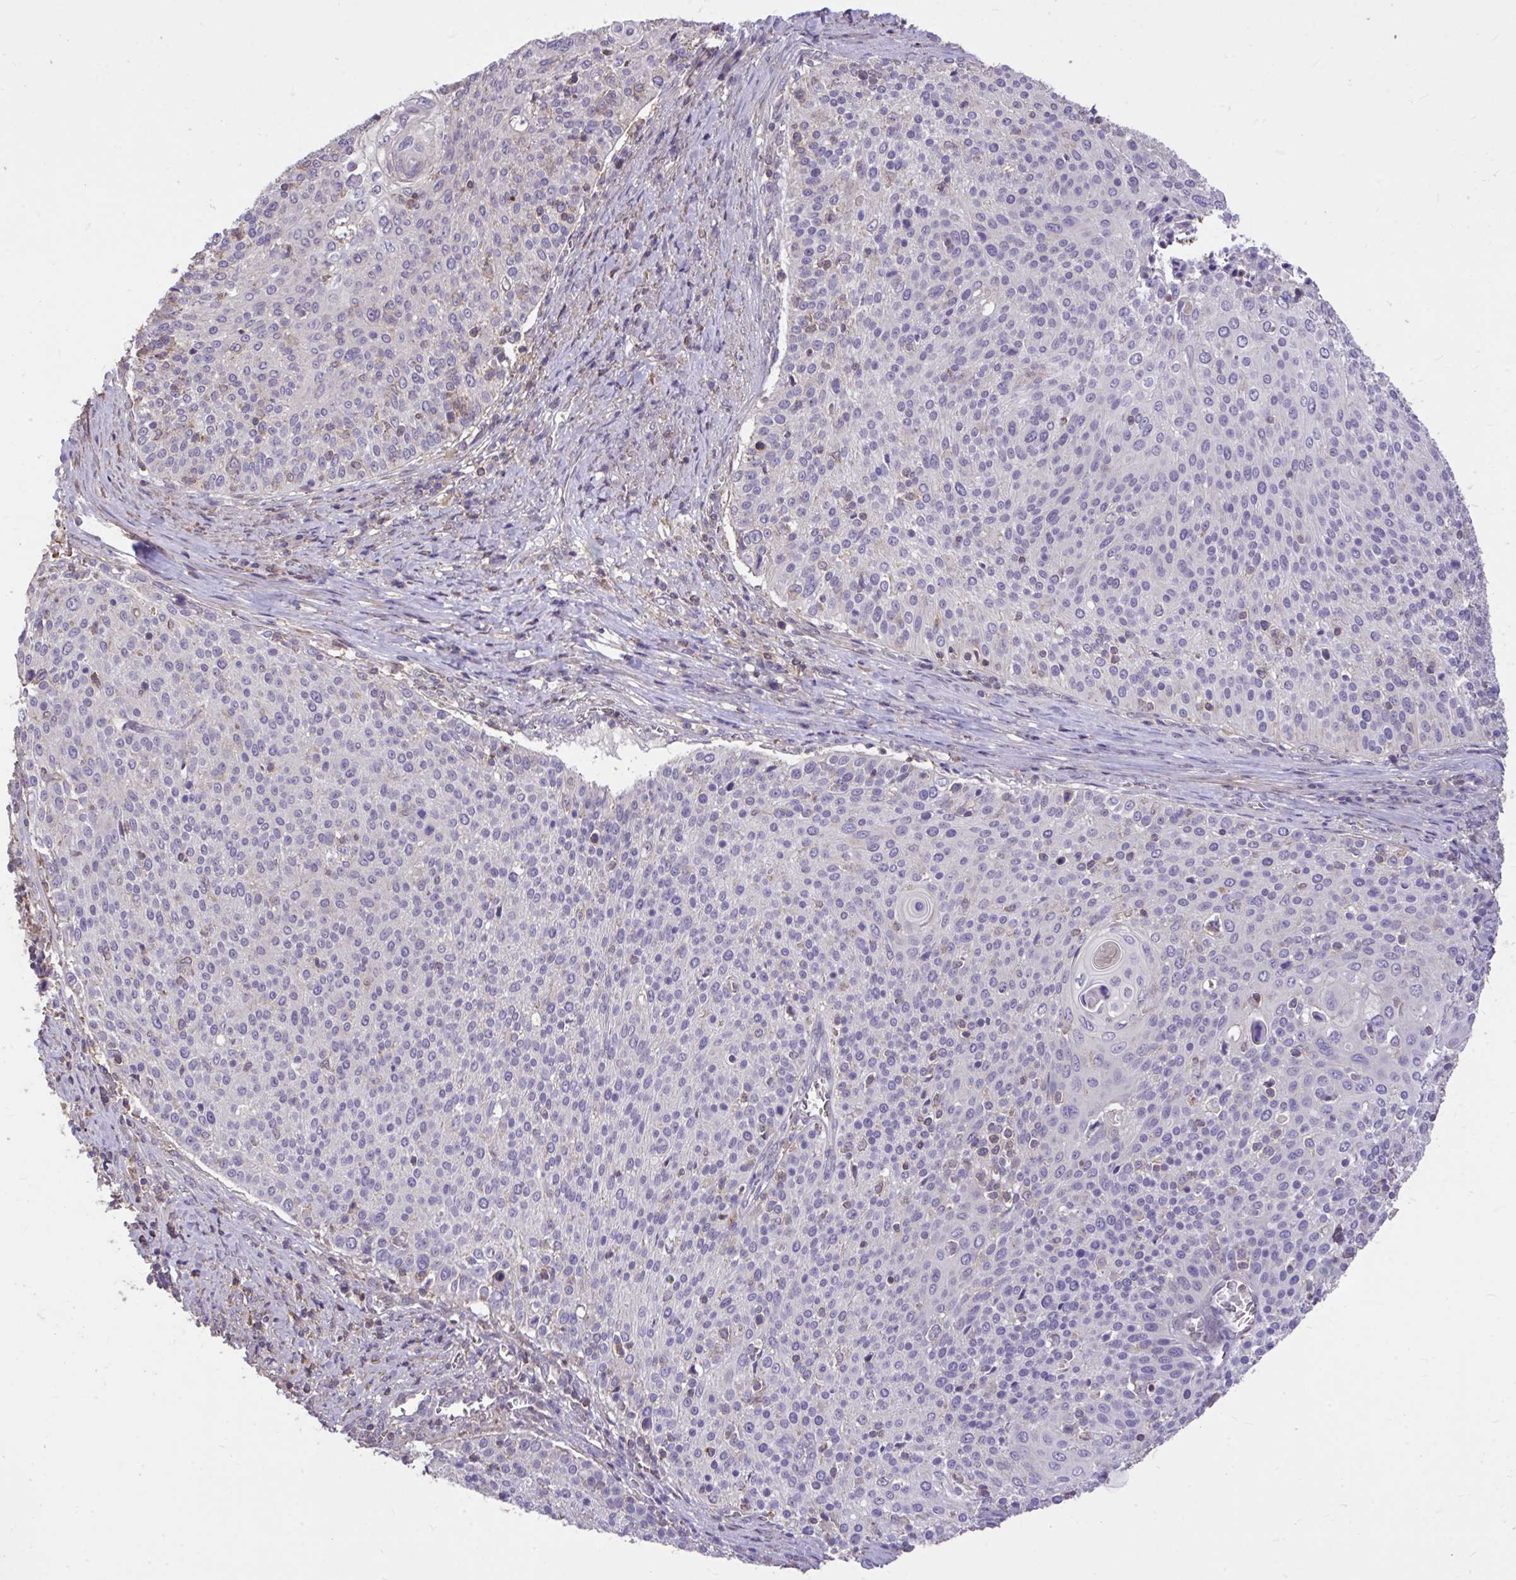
{"staining": {"intensity": "negative", "quantity": "none", "location": "none"}, "tissue": "cervical cancer", "cell_type": "Tumor cells", "image_type": "cancer", "snomed": [{"axis": "morphology", "description": "Squamous cell carcinoma, NOS"}, {"axis": "topography", "description": "Cervix"}], "caption": "Immunohistochemical staining of human cervical cancer demonstrates no significant expression in tumor cells.", "gene": "IGFL2", "patient": {"sex": "female", "age": 31}}